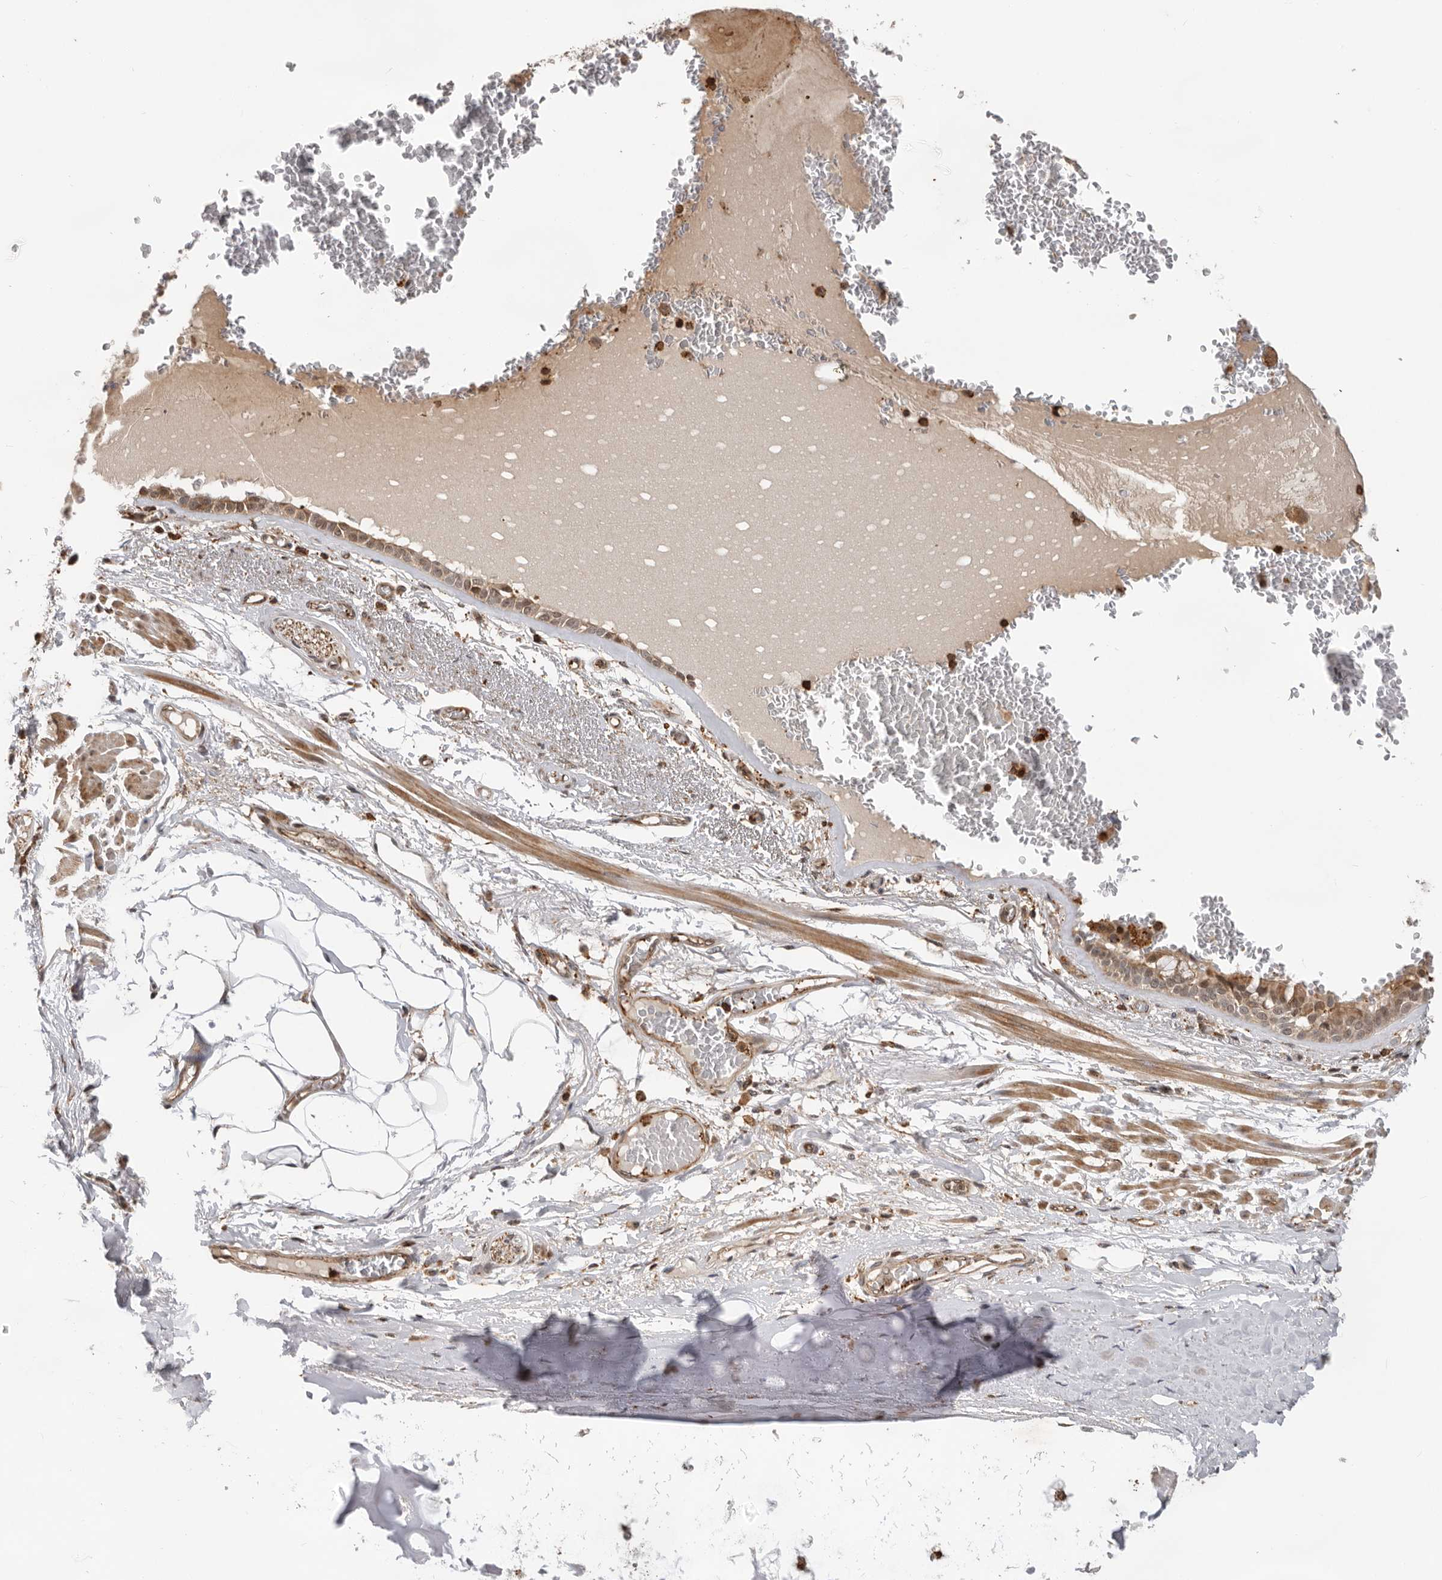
{"staining": {"intensity": "moderate", "quantity": ">75%", "location": "cytoplasmic/membranous"}, "tissue": "bronchus", "cell_type": "Respiratory epithelial cells", "image_type": "normal", "snomed": [{"axis": "morphology", "description": "Normal tissue, NOS"}, {"axis": "topography", "description": "Bronchus"}], "caption": "Immunohistochemical staining of unremarkable bronchus exhibits medium levels of moderate cytoplasmic/membranous positivity in approximately >75% of respiratory epithelial cells.", "gene": "RNF157", "patient": {"sex": "male", "age": 66}}